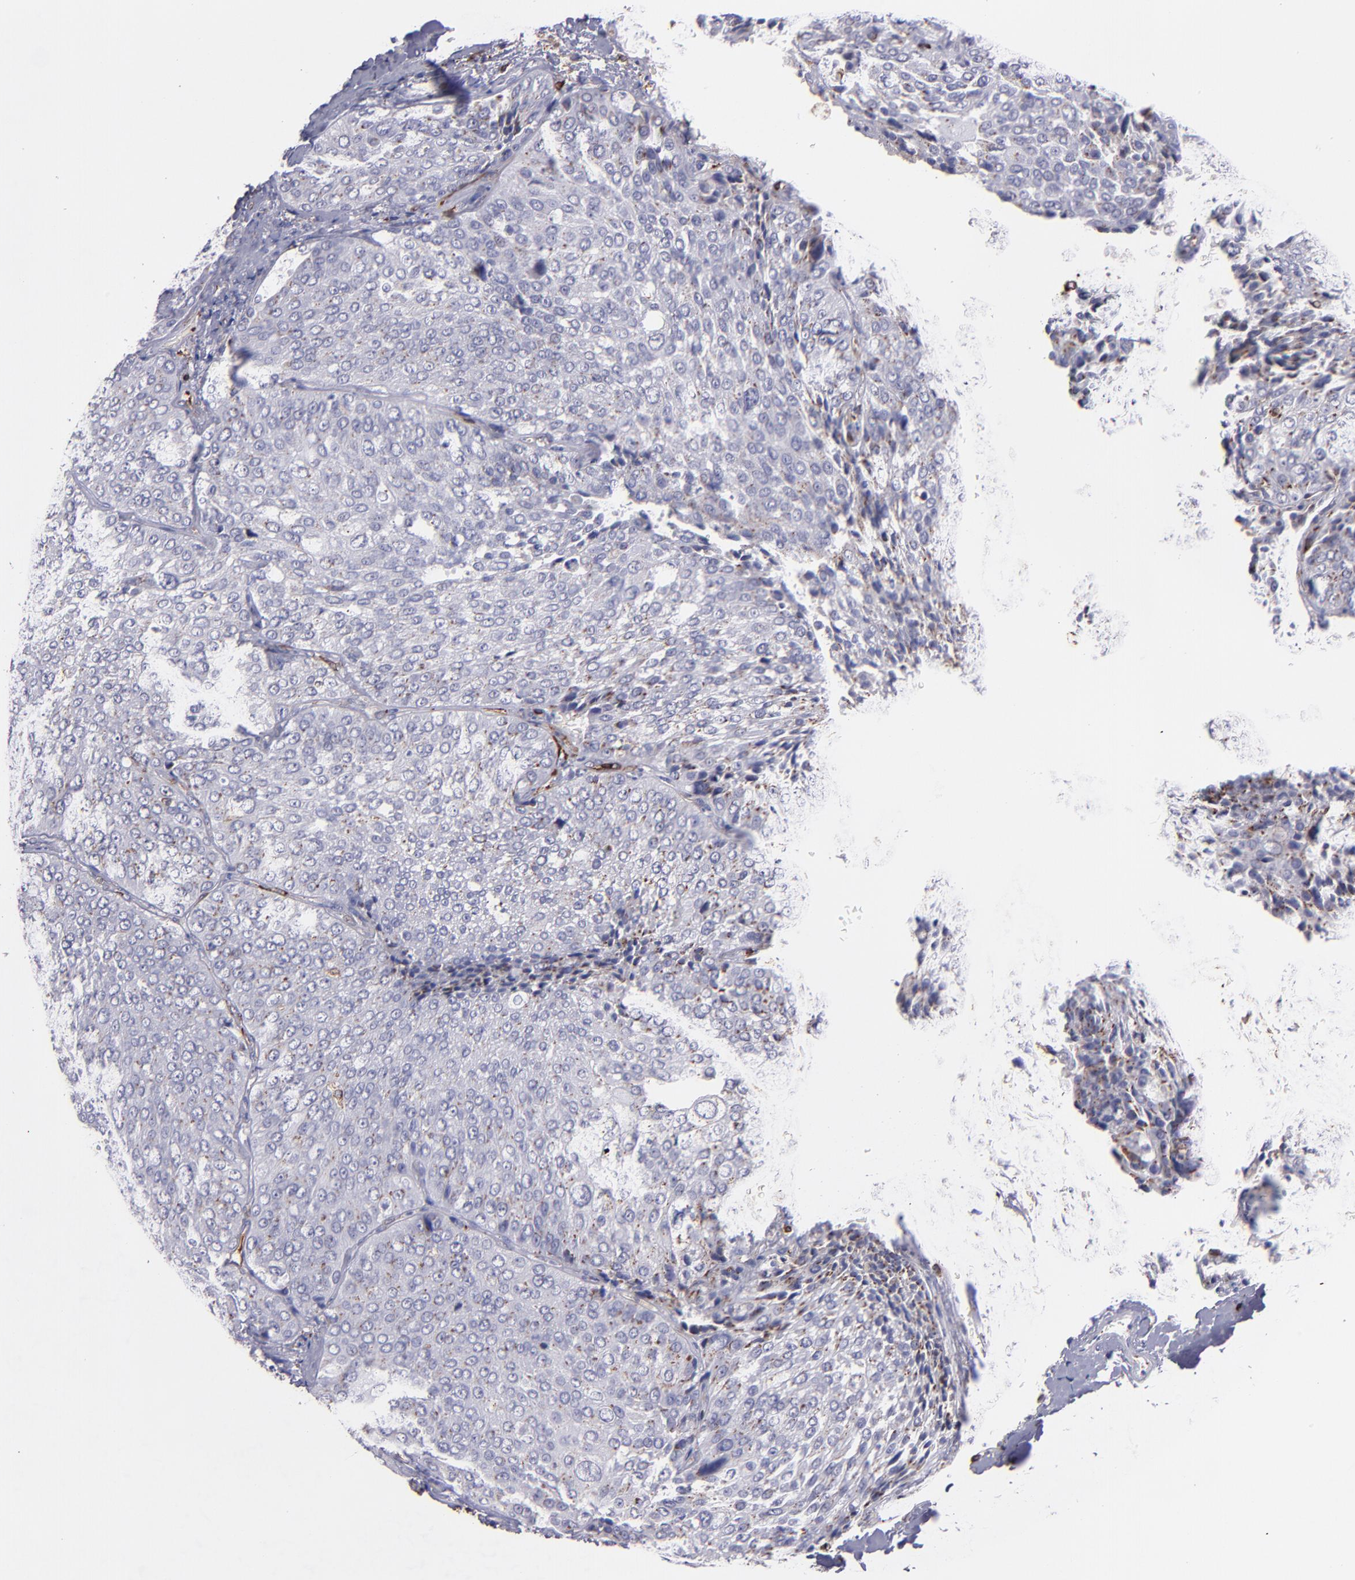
{"staining": {"intensity": "negative", "quantity": "none", "location": "none"}, "tissue": "lung cancer", "cell_type": "Tumor cells", "image_type": "cancer", "snomed": [{"axis": "morphology", "description": "Squamous cell carcinoma, NOS"}, {"axis": "topography", "description": "Lung"}], "caption": "Lung squamous cell carcinoma was stained to show a protein in brown. There is no significant staining in tumor cells.", "gene": "PTGS1", "patient": {"sex": "male", "age": 54}}